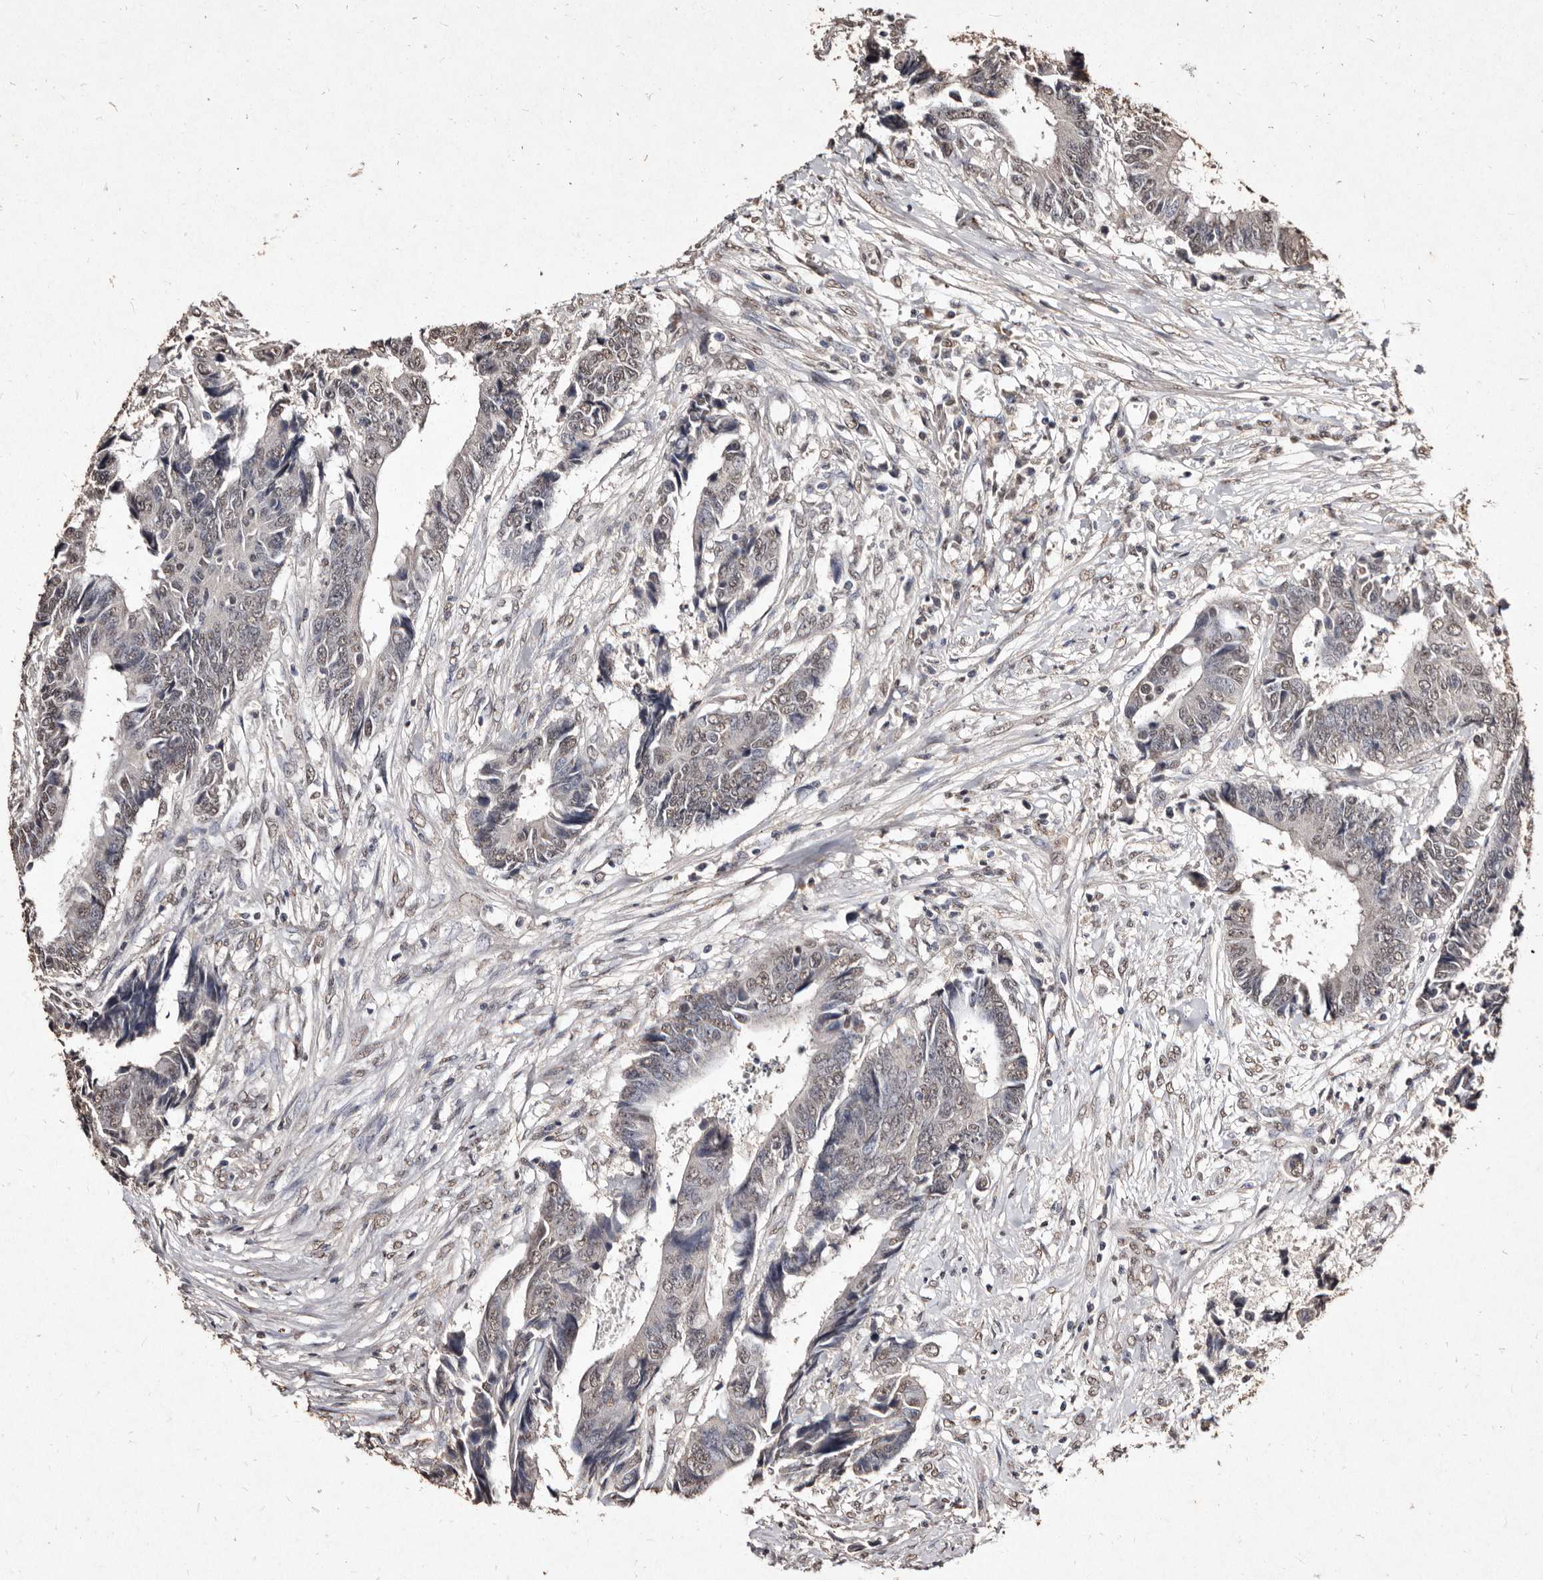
{"staining": {"intensity": "weak", "quantity": ">75%", "location": "nuclear"}, "tissue": "colorectal cancer", "cell_type": "Tumor cells", "image_type": "cancer", "snomed": [{"axis": "morphology", "description": "Adenocarcinoma, NOS"}, {"axis": "topography", "description": "Rectum"}], "caption": "Immunohistochemical staining of adenocarcinoma (colorectal) displays low levels of weak nuclear expression in about >75% of tumor cells.", "gene": "ERBB4", "patient": {"sex": "male", "age": 84}}